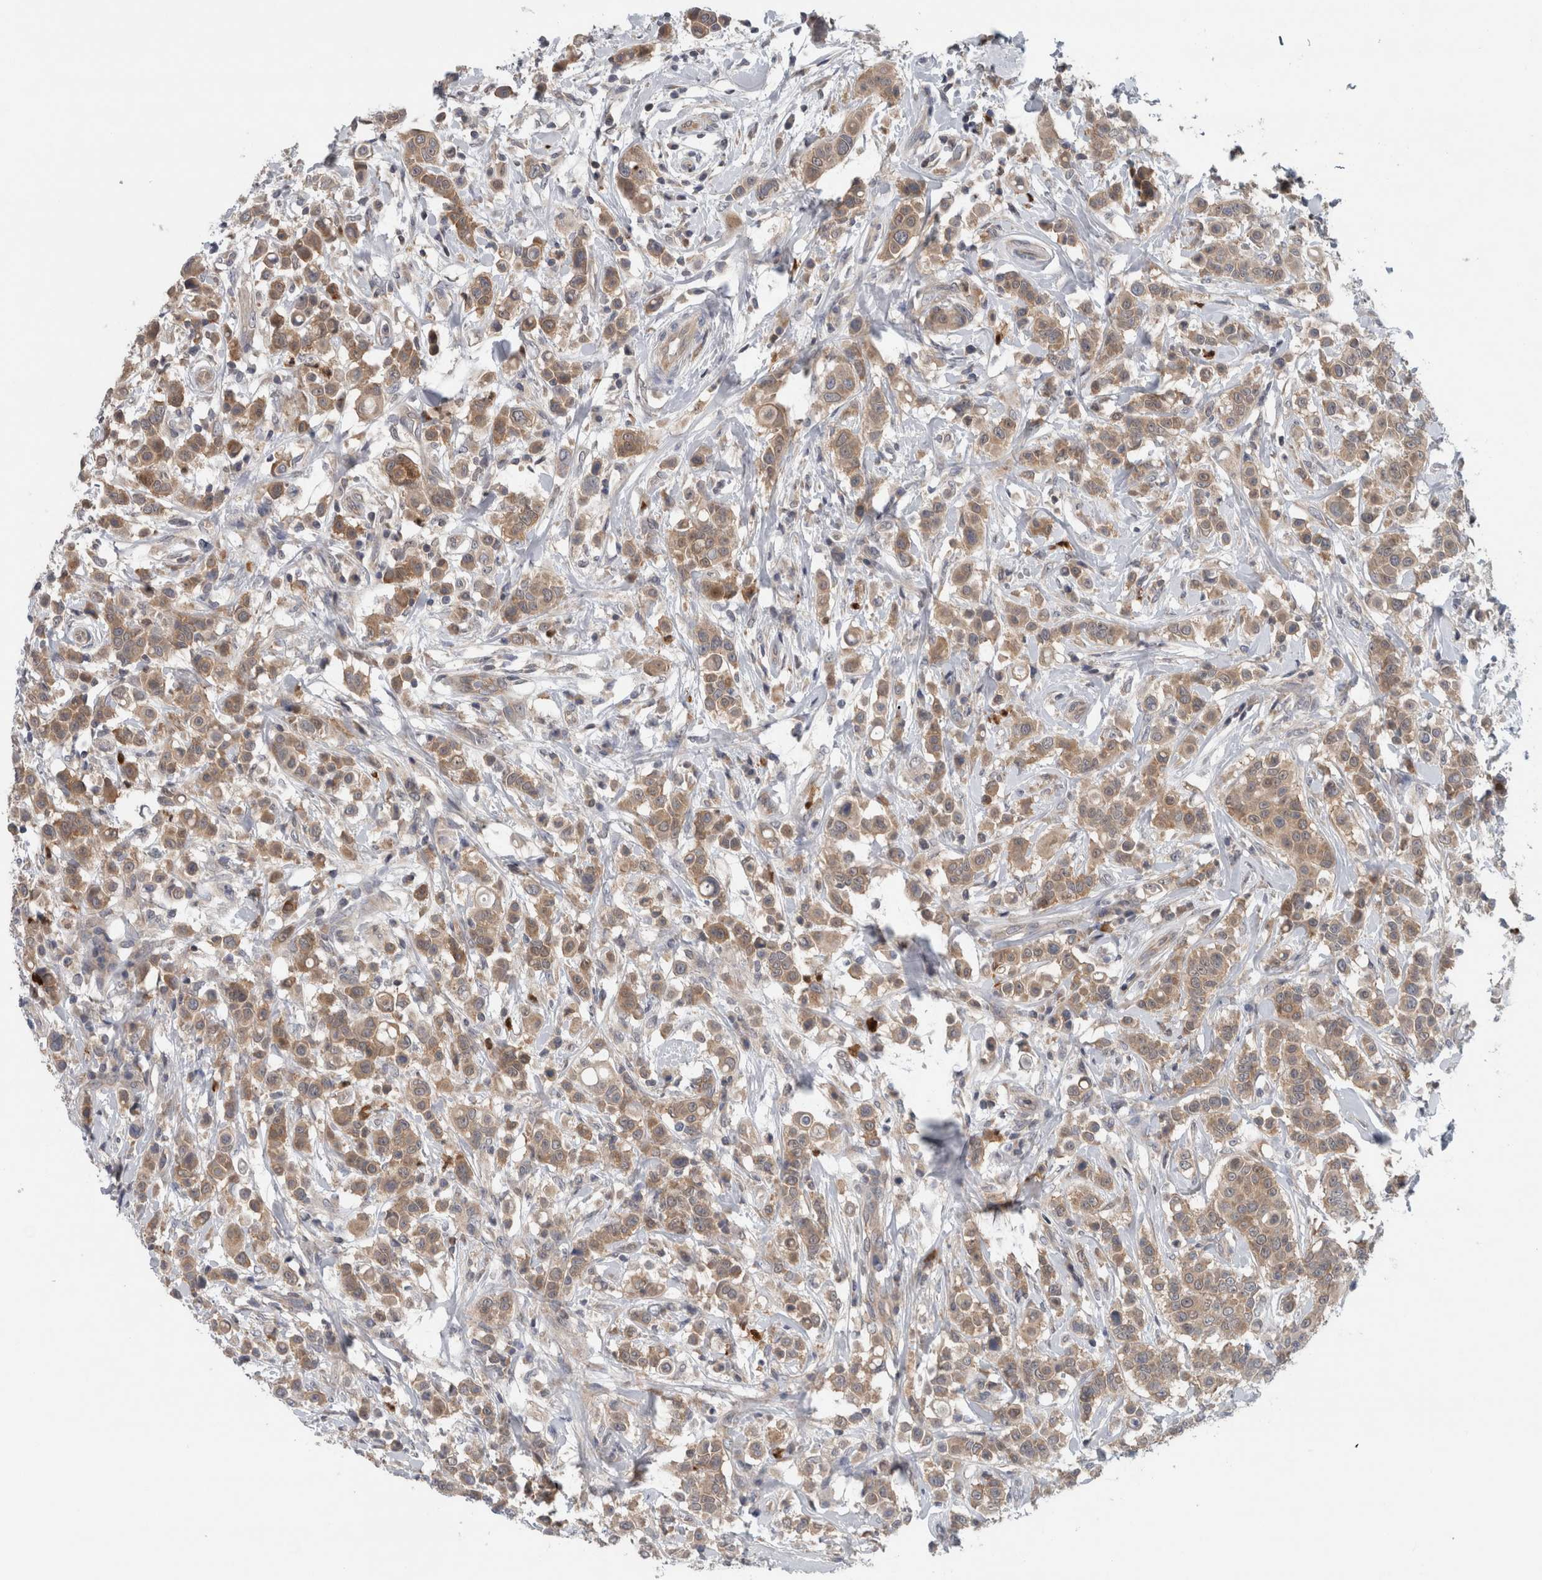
{"staining": {"intensity": "weak", "quantity": ">75%", "location": "cytoplasmic/membranous"}, "tissue": "breast cancer", "cell_type": "Tumor cells", "image_type": "cancer", "snomed": [{"axis": "morphology", "description": "Duct carcinoma"}, {"axis": "topography", "description": "Breast"}], "caption": "A brown stain labels weak cytoplasmic/membranous staining of a protein in invasive ductal carcinoma (breast) tumor cells.", "gene": "PDCD2", "patient": {"sex": "female", "age": 27}}